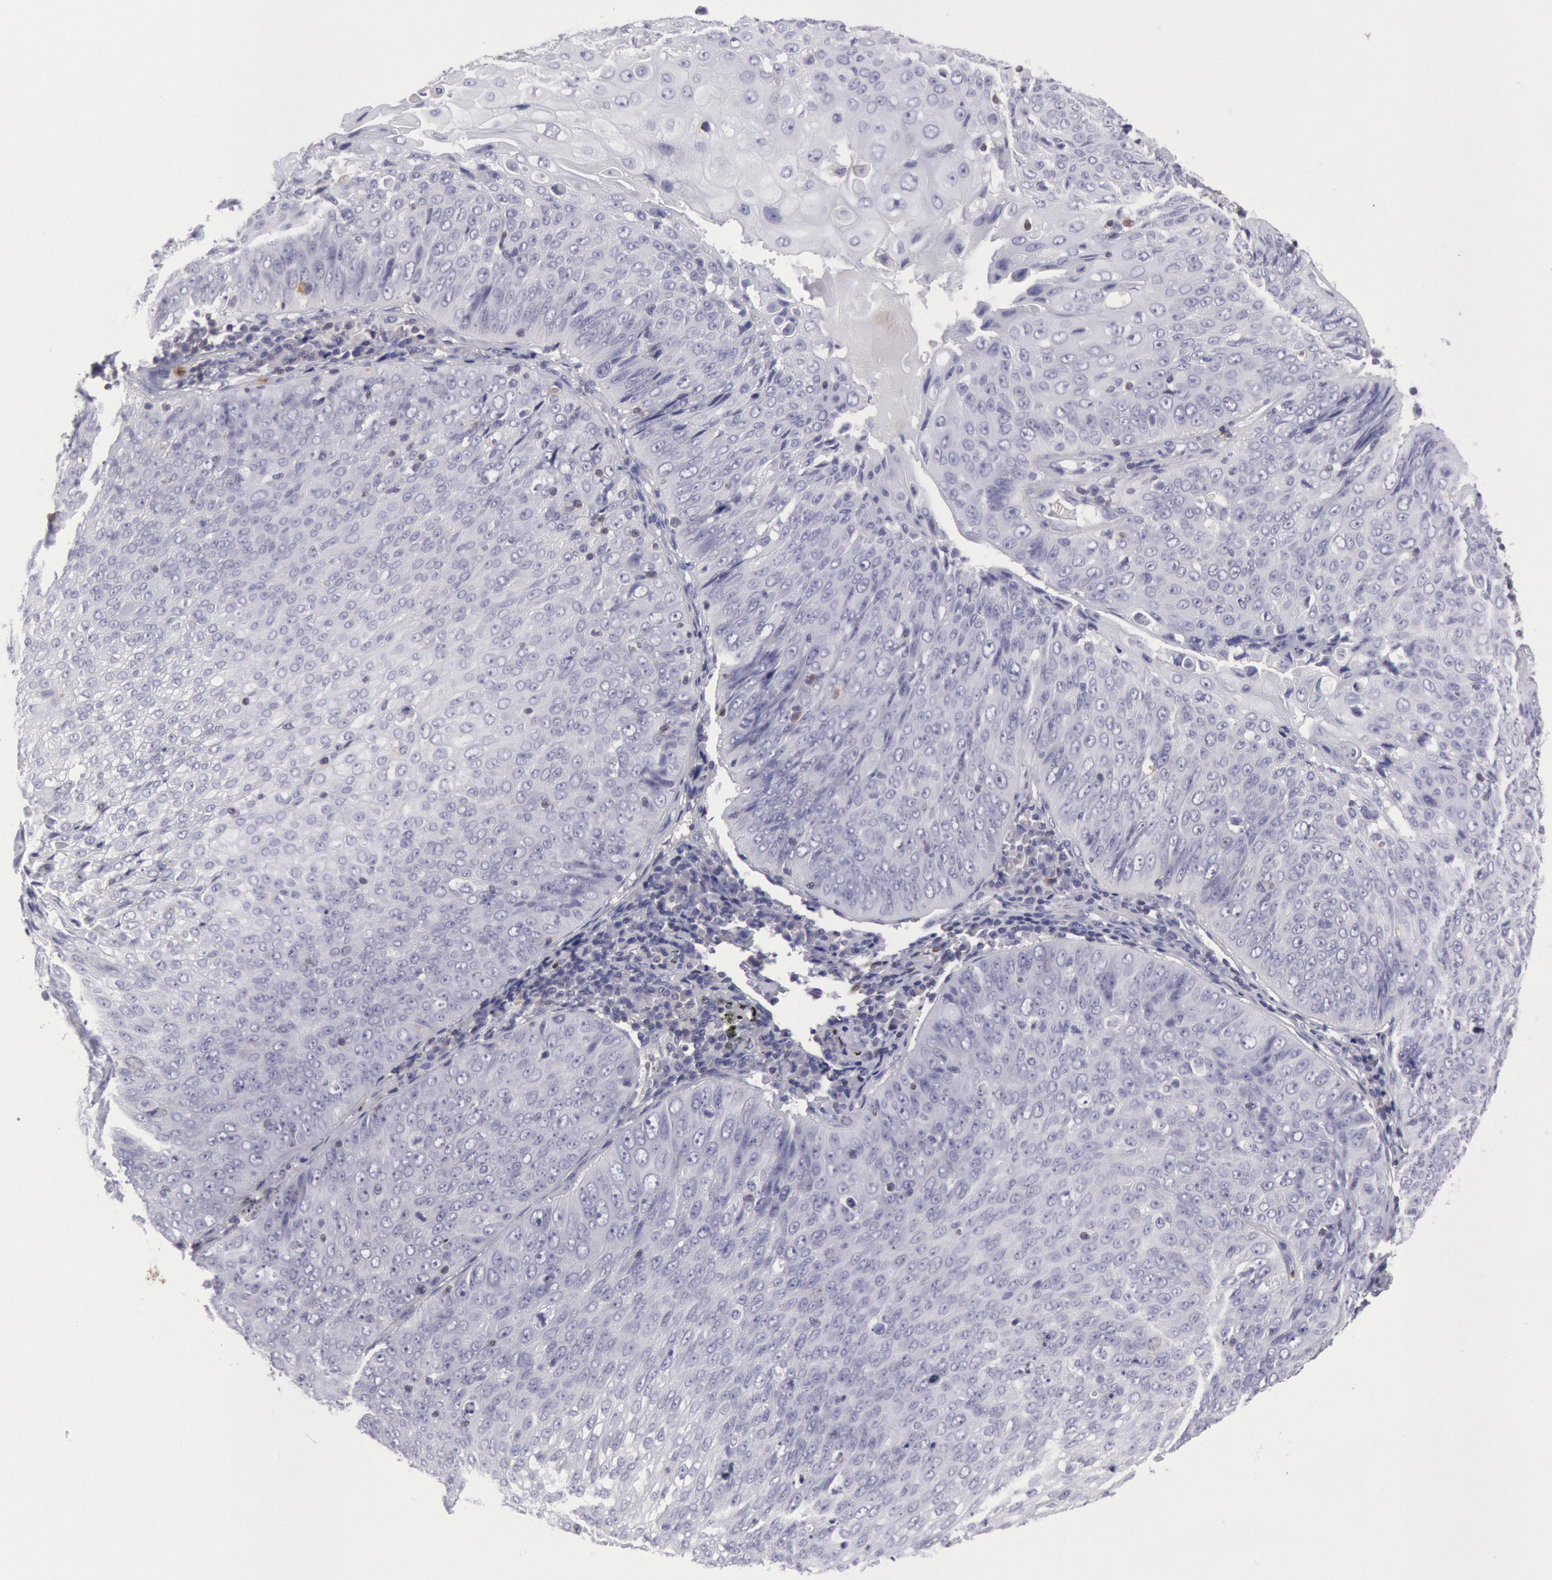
{"staining": {"intensity": "negative", "quantity": "none", "location": "none"}, "tissue": "lung cancer", "cell_type": "Tumor cells", "image_type": "cancer", "snomed": [{"axis": "morphology", "description": "Adenocarcinoma, NOS"}, {"axis": "topography", "description": "Lung"}], "caption": "Photomicrograph shows no significant protein positivity in tumor cells of adenocarcinoma (lung). Nuclei are stained in blue.", "gene": "RAB27A", "patient": {"sex": "male", "age": 60}}